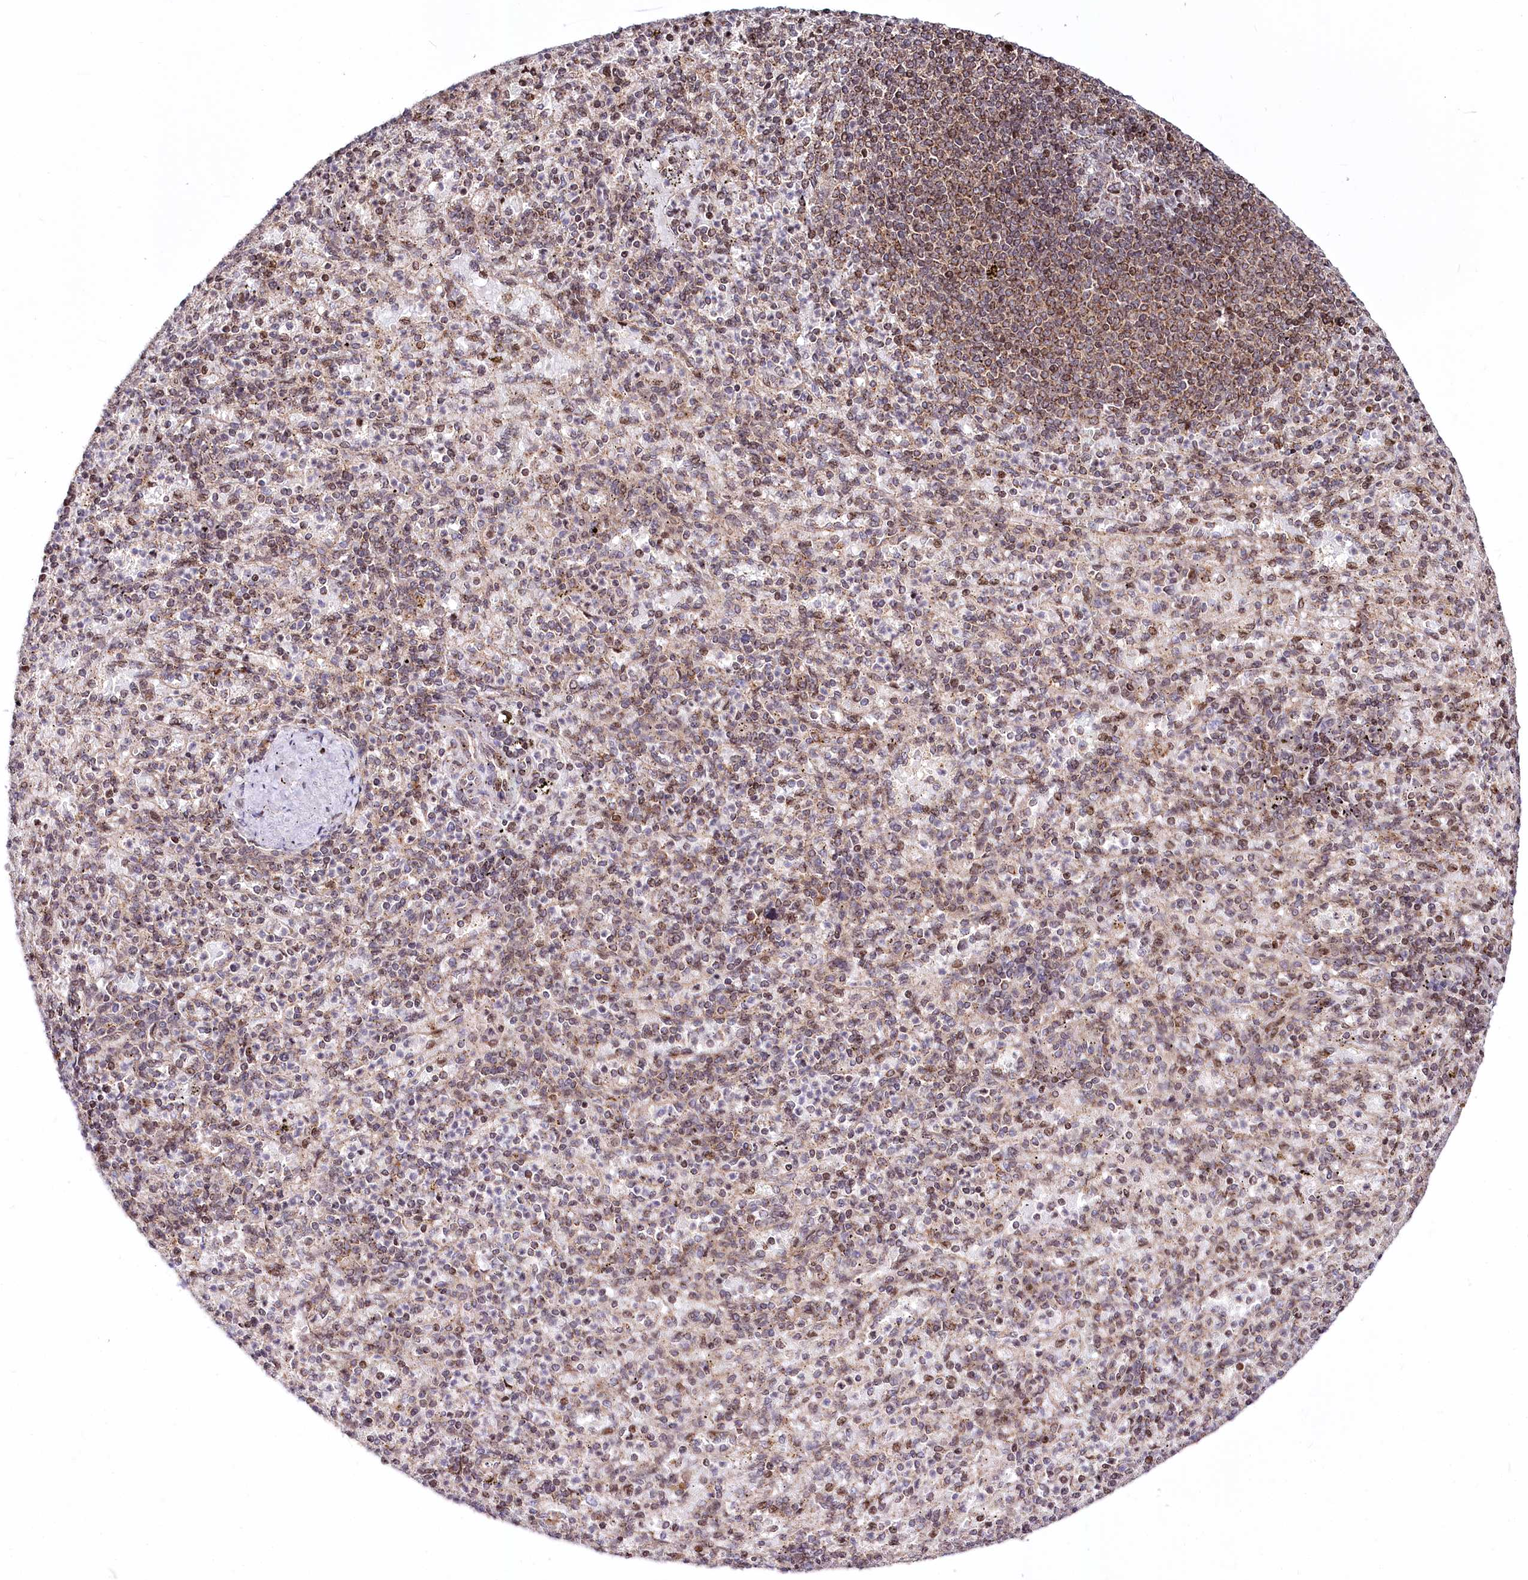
{"staining": {"intensity": "moderate", "quantity": "<25%", "location": "cytoplasmic/membranous,nuclear"}, "tissue": "spleen", "cell_type": "Cells in red pulp", "image_type": "normal", "snomed": [{"axis": "morphology", "description": "Normal tissue, NOS"}, {"axis": "topography", "description": "Spleen"}], "caption": "Moderate cytoplasmic/membranous,nuclear positivity is appreciated in approximately <25% of cells in red pulp in unremarkable spleen.", "gene": "ZFYVE27", "patient": {"sex": "female", "age": 74}}